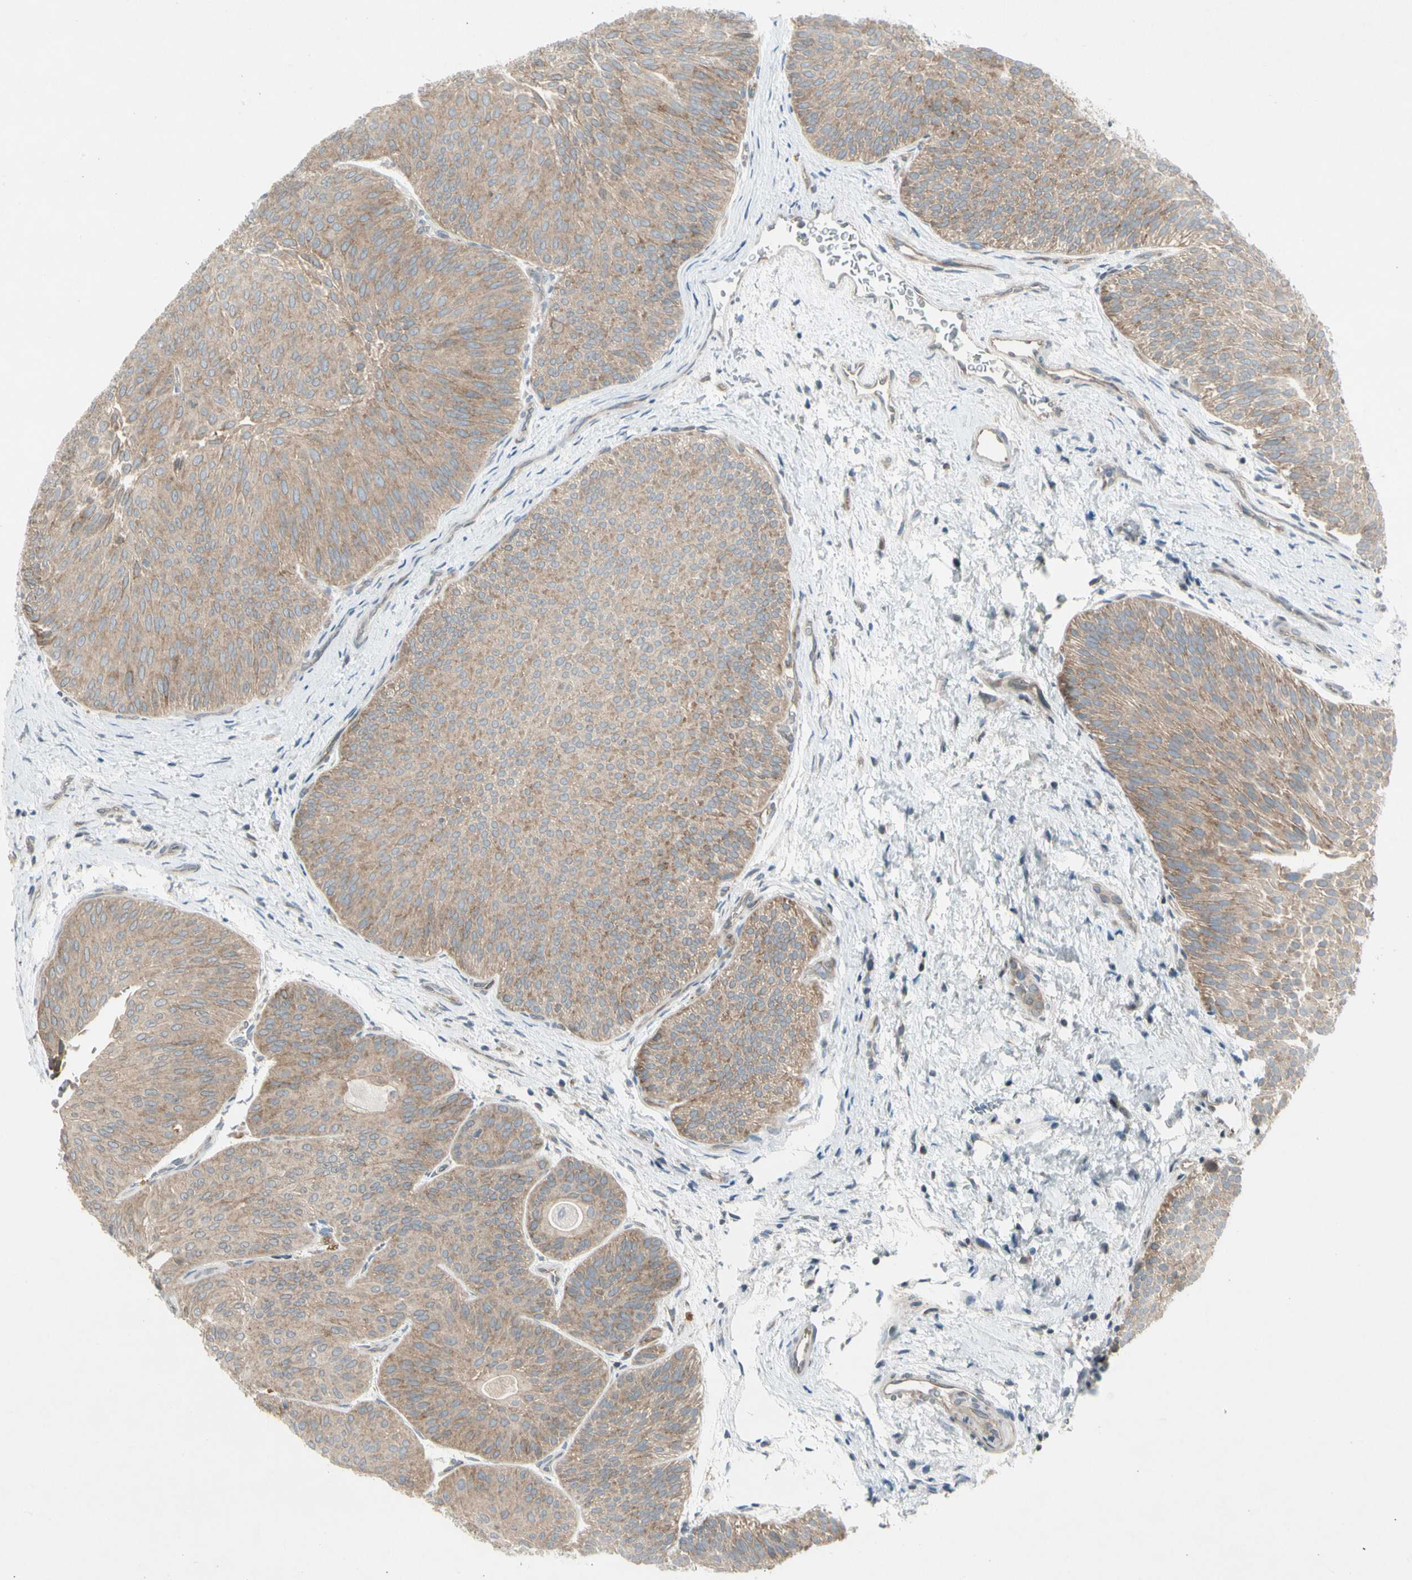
{"staining": {"intensity": "weak", "quantity": ">75%", "location": "cytoplasmic/membranous"}, "tissue": "urothelial cancer", "cell_type": "Tumor cells", "image_type": "cancer", "snomed": [{"axis": "morphology", "description": "Urothelial carcinoma, Low grade"}, {"axis": "topography", "description": "Urinary bladder"}], "caption": "Immunohistochemical staining of human urothelial cancer shows low levels of weak cytoplasmic/membranous protein positivity in approximately >75% of tumor cells.", "gene": "PANK2", "patient": {"sex": "female", "age": 60}}